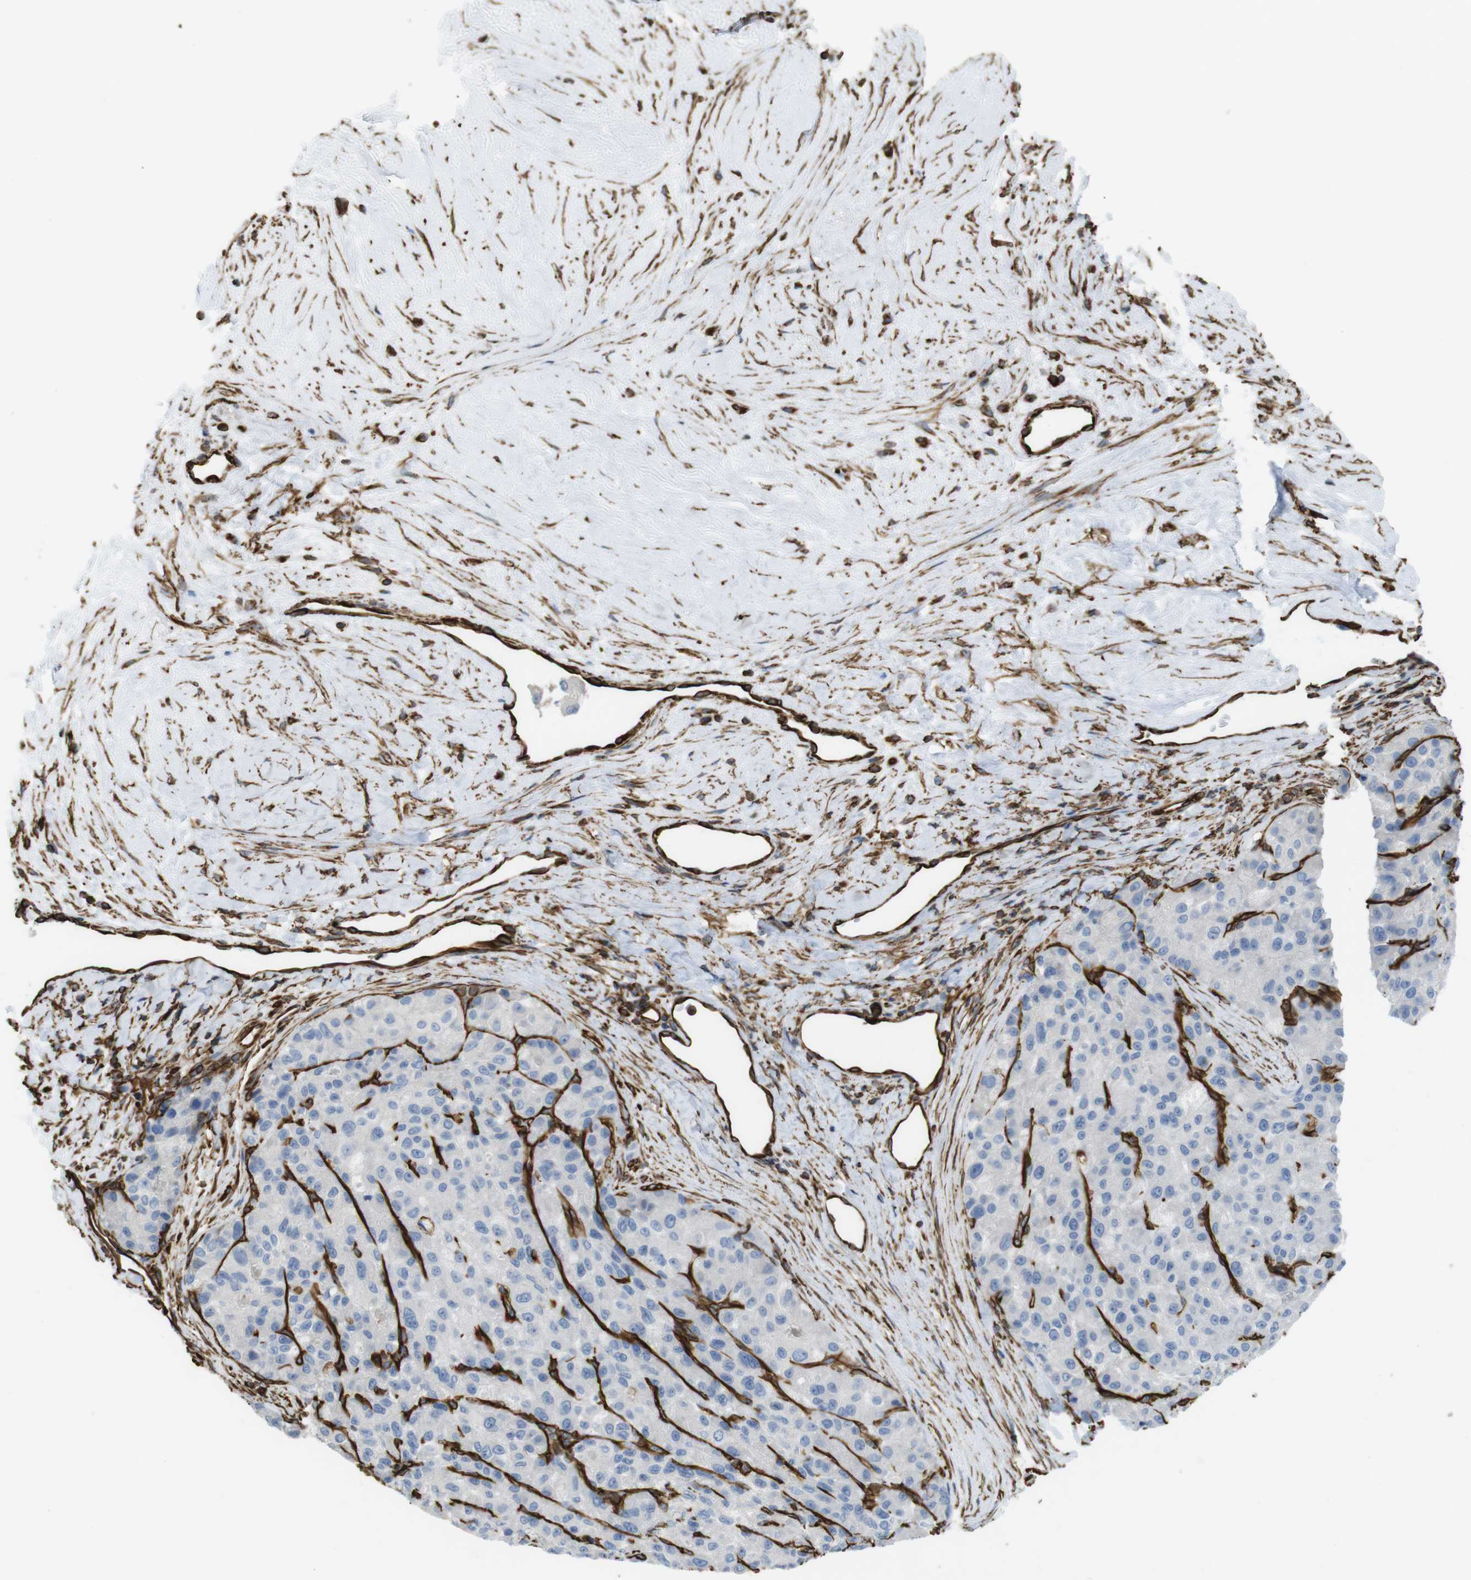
{"staining": {"intensity": "negative", "quantity": "none", "location": "none"}, "tissue": "liver cancer", "cell_type": "Tumor cells", "image_type": "cancer", "snomed": [{"axis": "morphology", "description": "Carcinoma, Hepatocellular, NOS"}, {"axis": "topography", "description": "Liver"}], "caption": "Photomicrograph shows no significant protein expression in tumor cells of liver cancer (hepatocellular carcinoma). The staining was performed using DAB (3,3'-diaminobenzidine) to visualize the protein expression in brown, while the nuclei were stained in blue with hematoxylin (Magnification: 20x).", "gene": "RALGPS1", "patient": {"sex": "male", "age": 80}}